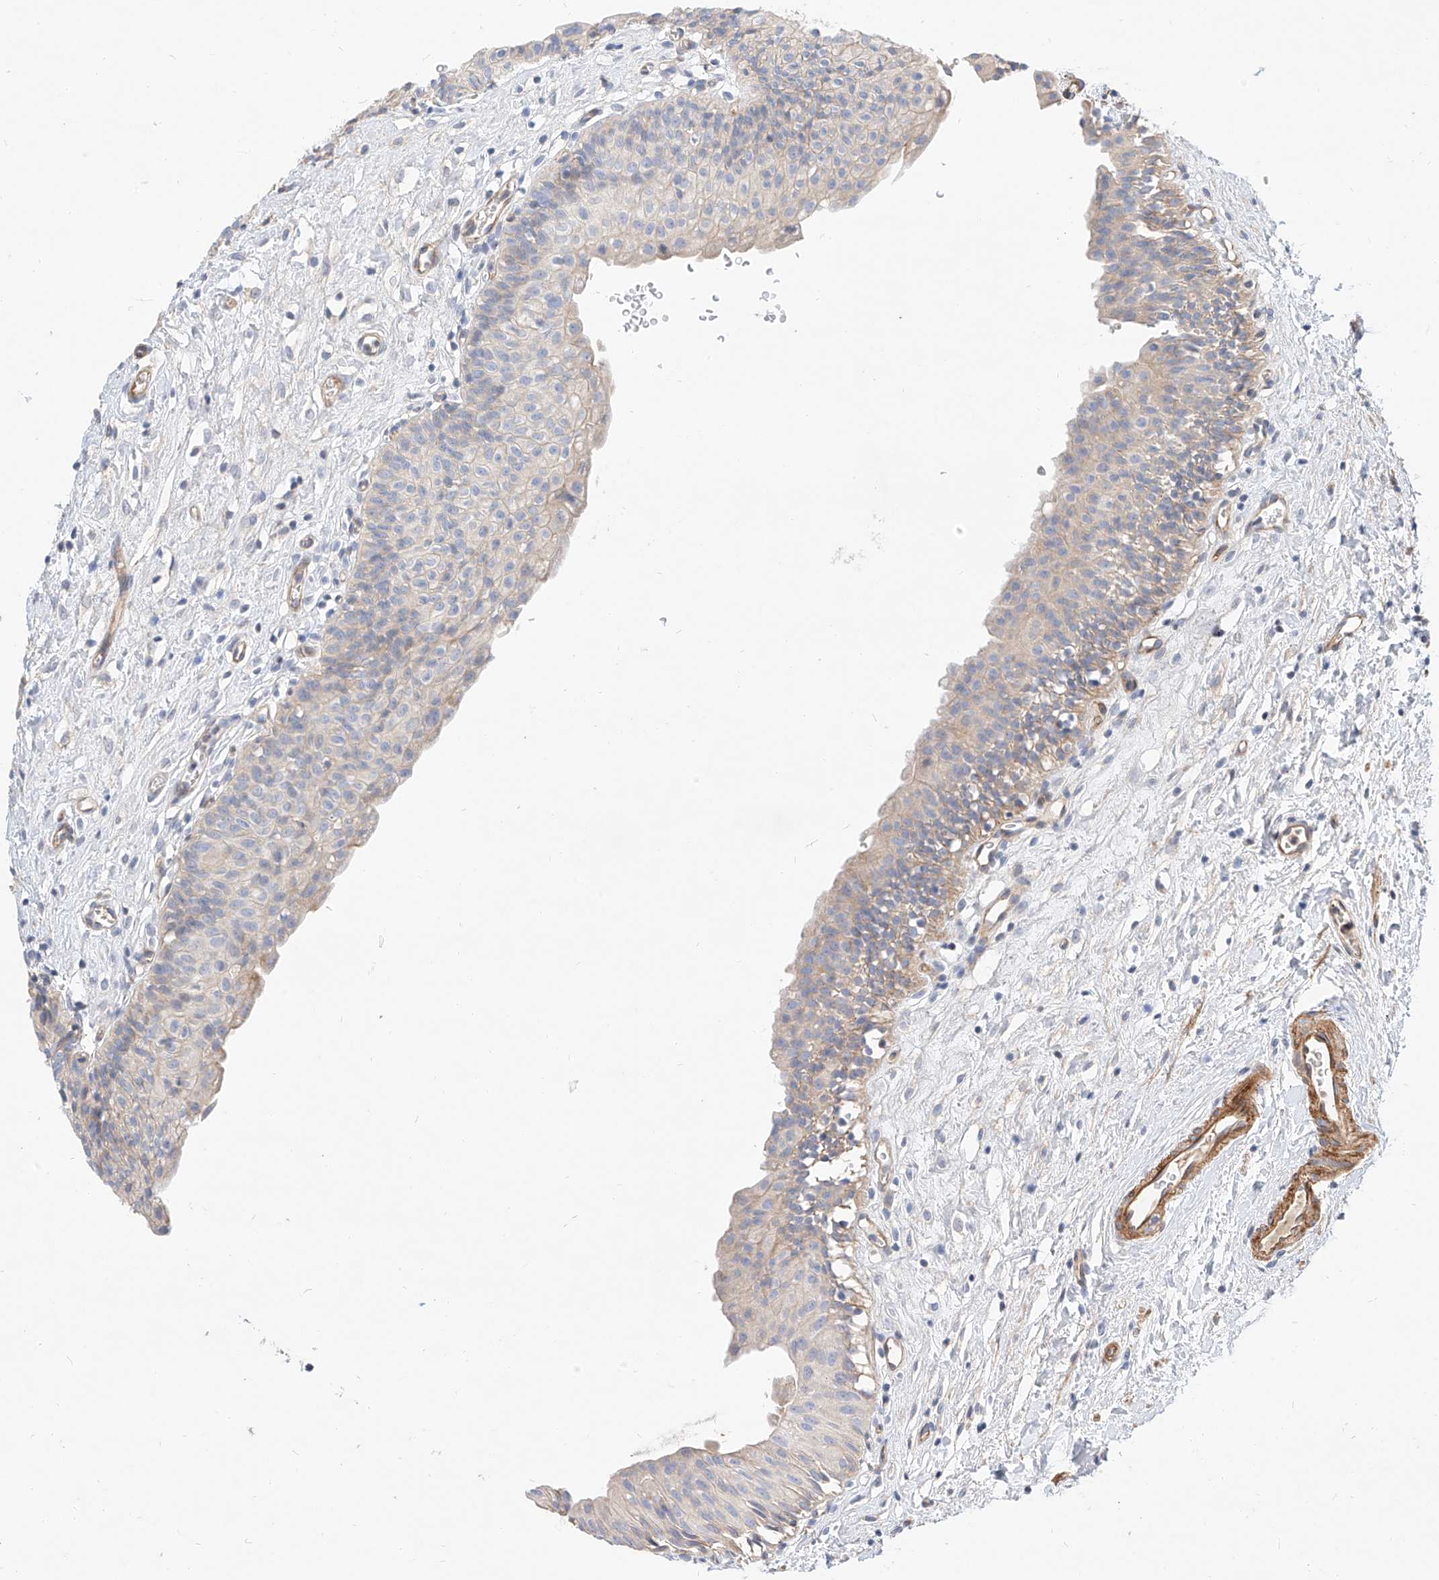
{"staining": {"intensity": "weak", "quantity": "<25%", "location": "cytoplasmic/membranous"}, "tissue": "urinary bladder", "cell_type": "Urothelial cells", "image_type": "normal", "snomed": [{"axis": "morphology", "description": "Normal tissue, NOS"}, {"axis": "topography", "description": "Urinary bladder"}], "caption": "Immunohistochemistry (IHC) histopathology image of normal urinary bladder stained for a protein (brown), which exhibits no positivity in urothelial cells.", "gene": "KCNH5", "patient": {"sex": "male", "age": 51}}